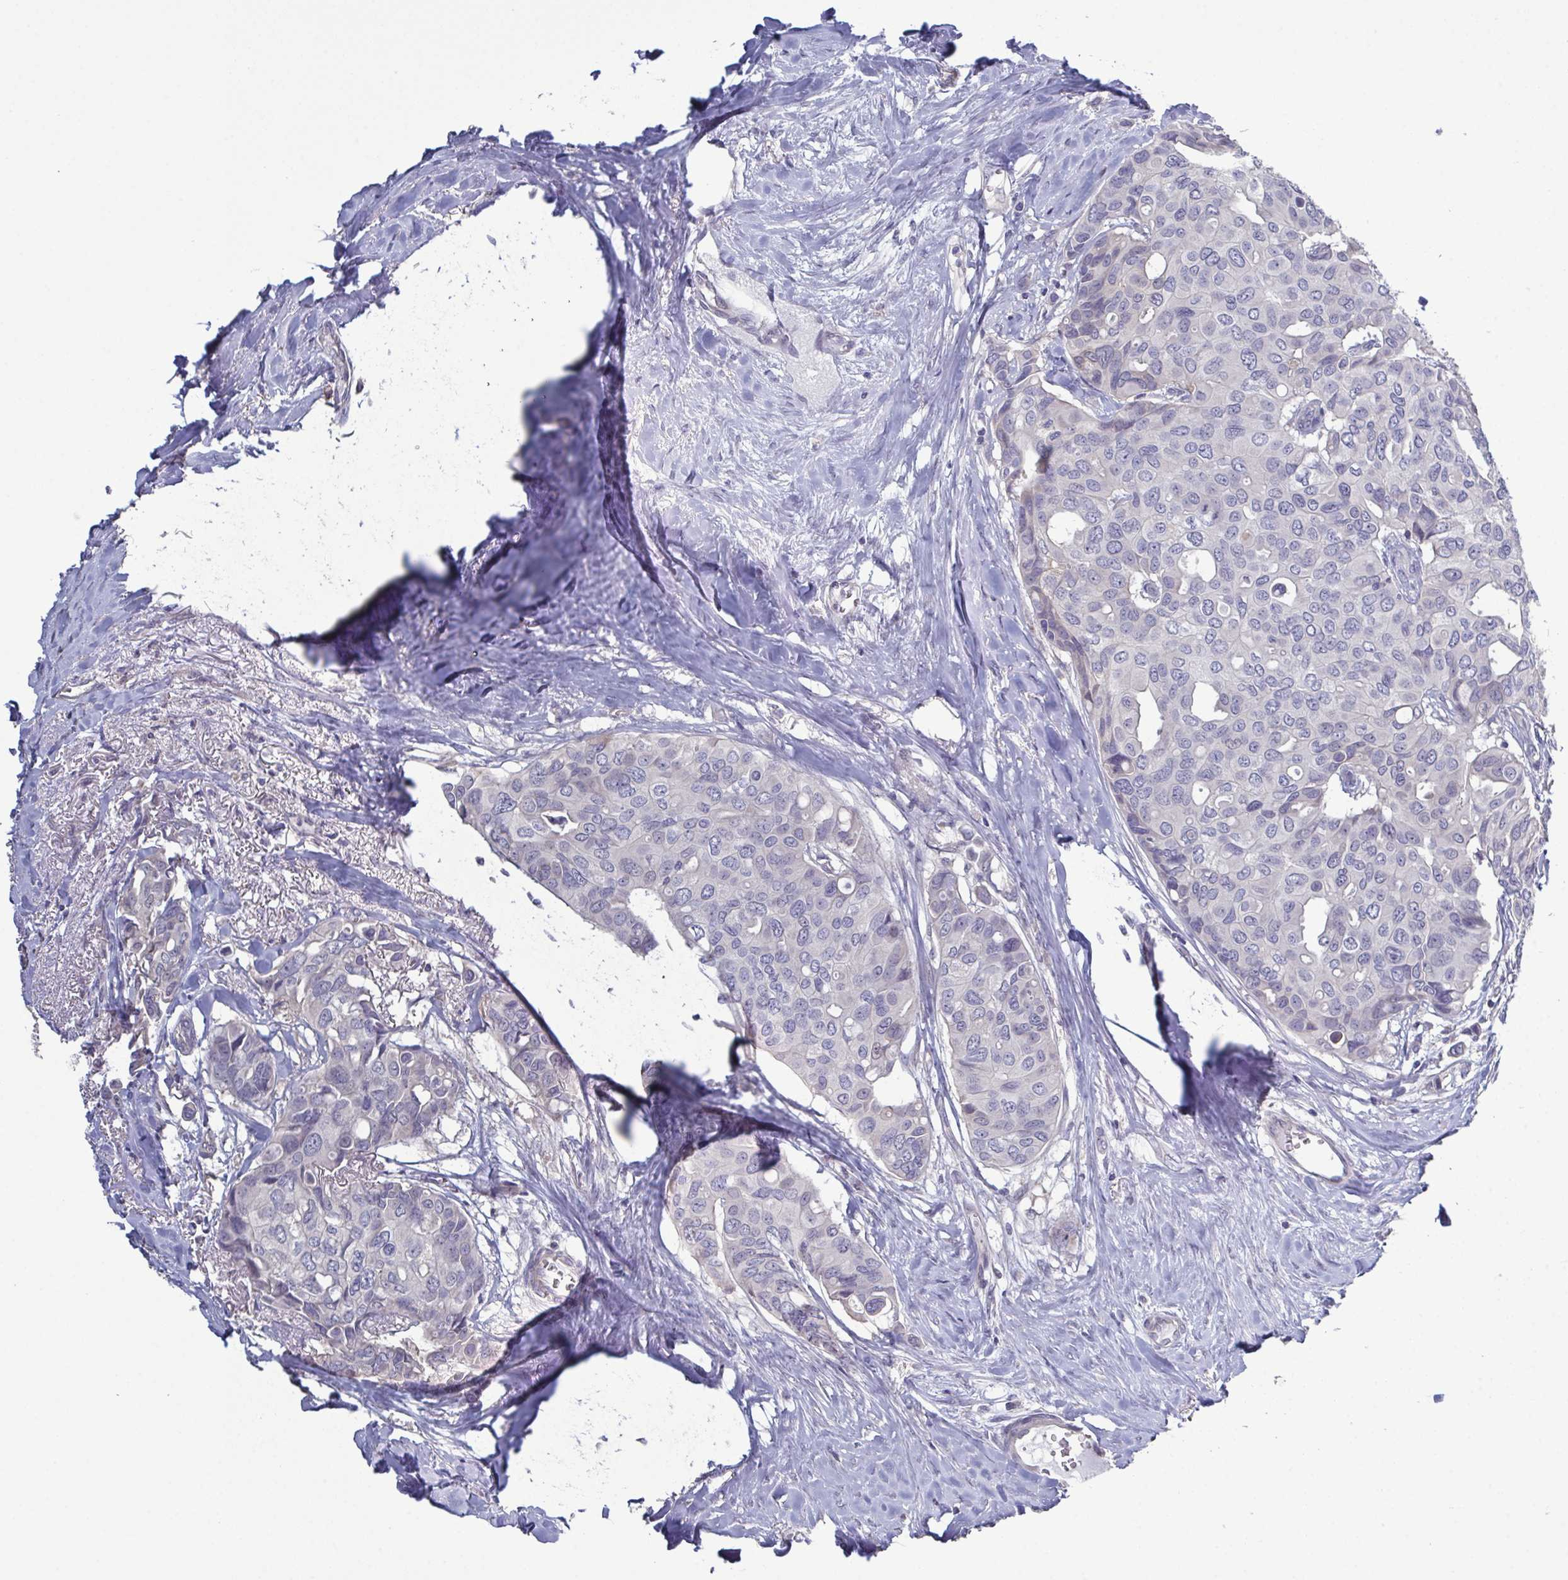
{"staining": {"intensity": "weak", "quantity": "<25%", "location": "cytoplasmic/membranous"}, "tissue": "breast cancer", "cell_type": "Tumor cells", "image_type": "cancer", "snomed": [{"axis": "morphology", "description": "Duct carcinoma"}, {"axis": "topography", "description": "Breast"}], "caption": "A high-resolution photomicrograph shows IHC staining of breast cancer (infiltrating ductal carcinoma), which demonstrates no significant expression in tumor cells.", "gene": "GLDC", "patient": {"sex": "female", "age": 54}}